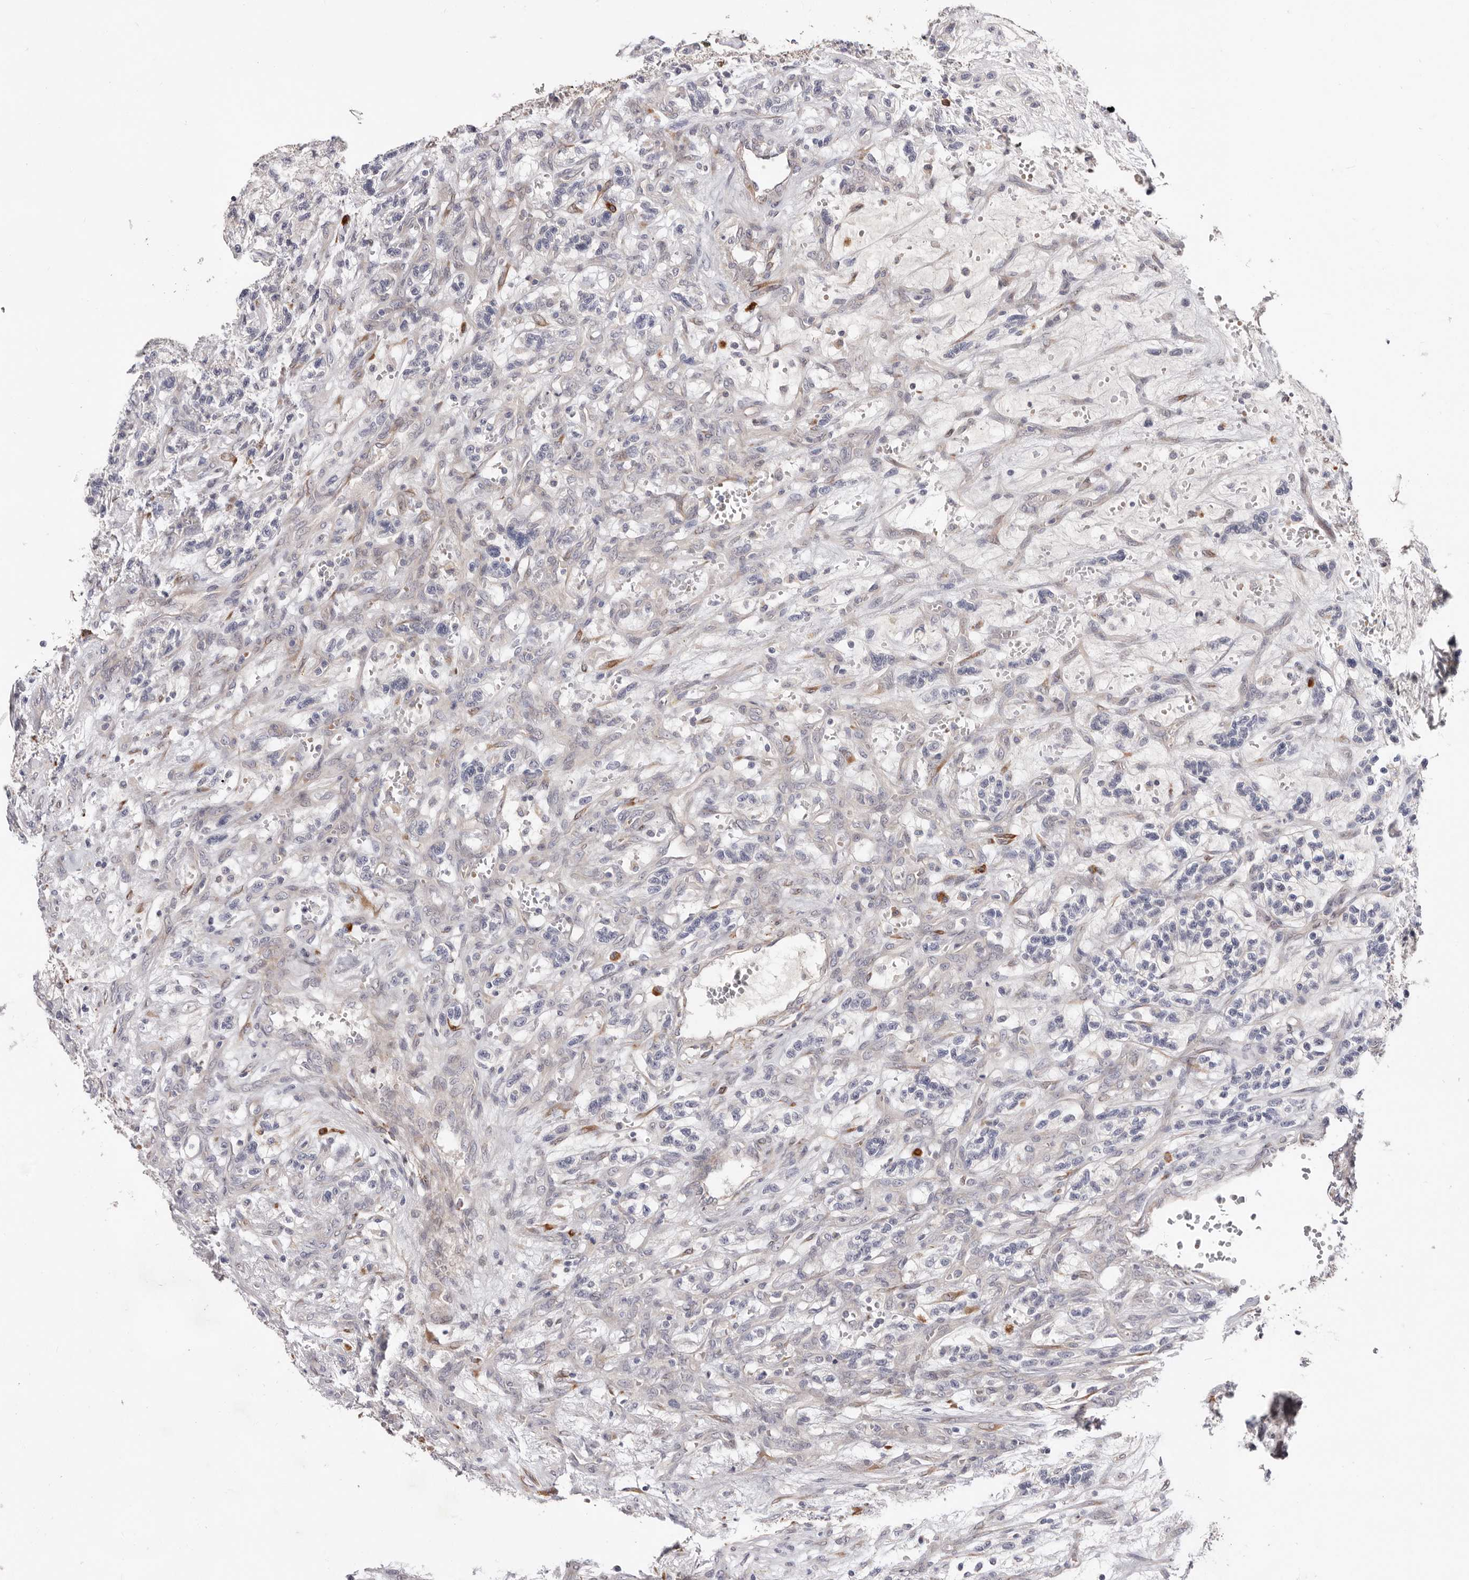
{"staining": {"intensity": "negative", "quantity": "none", "location": "none"}, "tissue": "renal cancer", "cell_type": "Tumor cells", "image_type": "cancer", "snomed": [{"axis": "morphology", "description": "Adenocarcinoma, NOS"}, {"axis": "topography", "description": "Kidney"}], "caption": "Immunohistochemical staining of adenocarcinoma (renal) displays no significant staining in tumor cells.", "gene": "USH1C", "patient": {"sex": "female", "age": 57}}